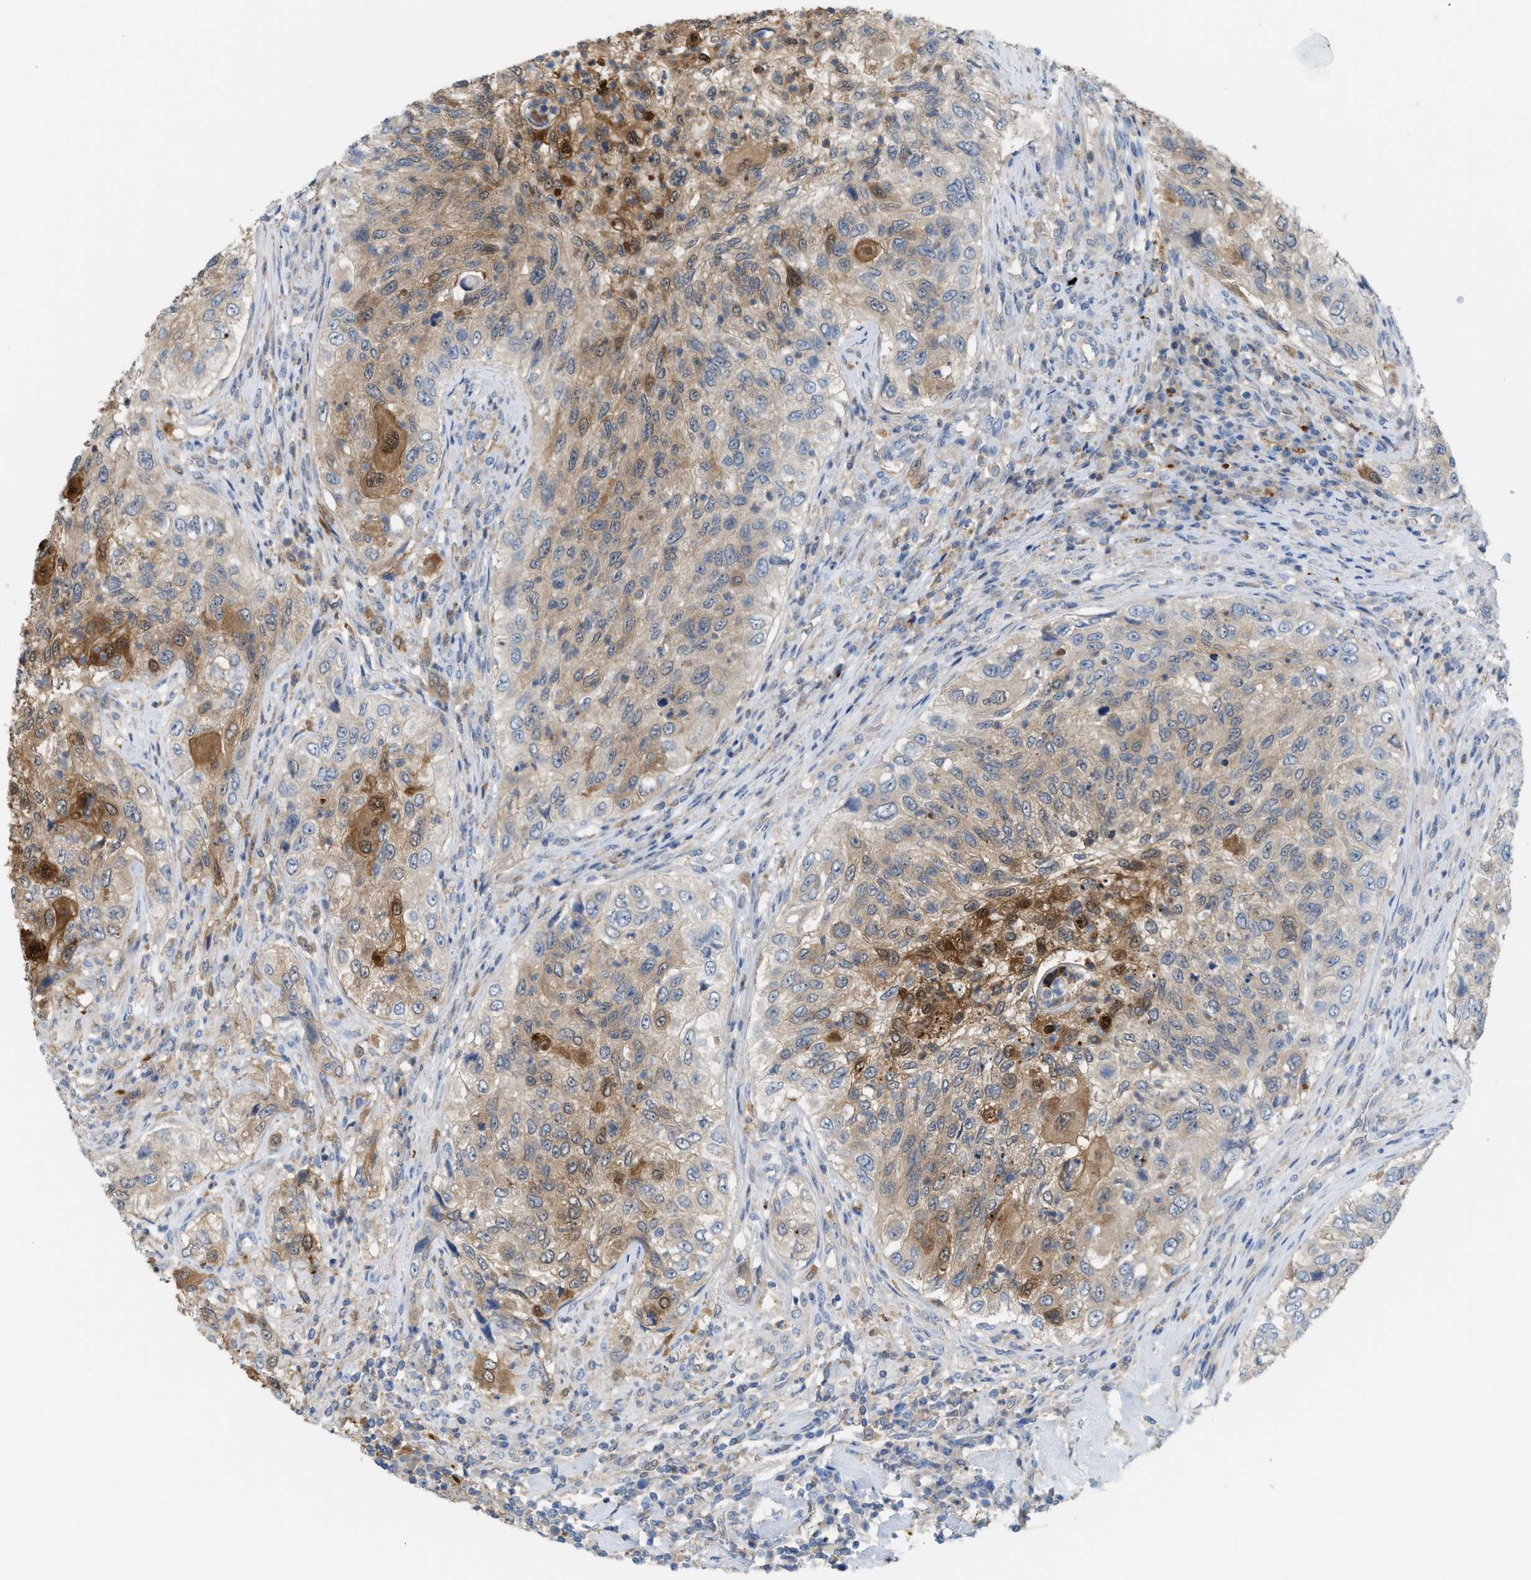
{"staining": {"intensity": "weak", "quantity": ">75%", "location": "cytoplasmic/membranous"}, "tissue": "urothelial cancer", "cell_type": "Tumor cells", "image_type": "cancer", "snomed": [{"axis": "morphology", "description": "Urothelial carcinoma, High grade"}, {"axis": "topography", "description": "Urinary bladder"}], "caption": "The immunohistochemical stain labels weak cytoplasmic/membranous expression in tumor cells of urothelial cancer tissue.", "gene": "CSTB", "patient": {"sex": "female", "age": 60}}